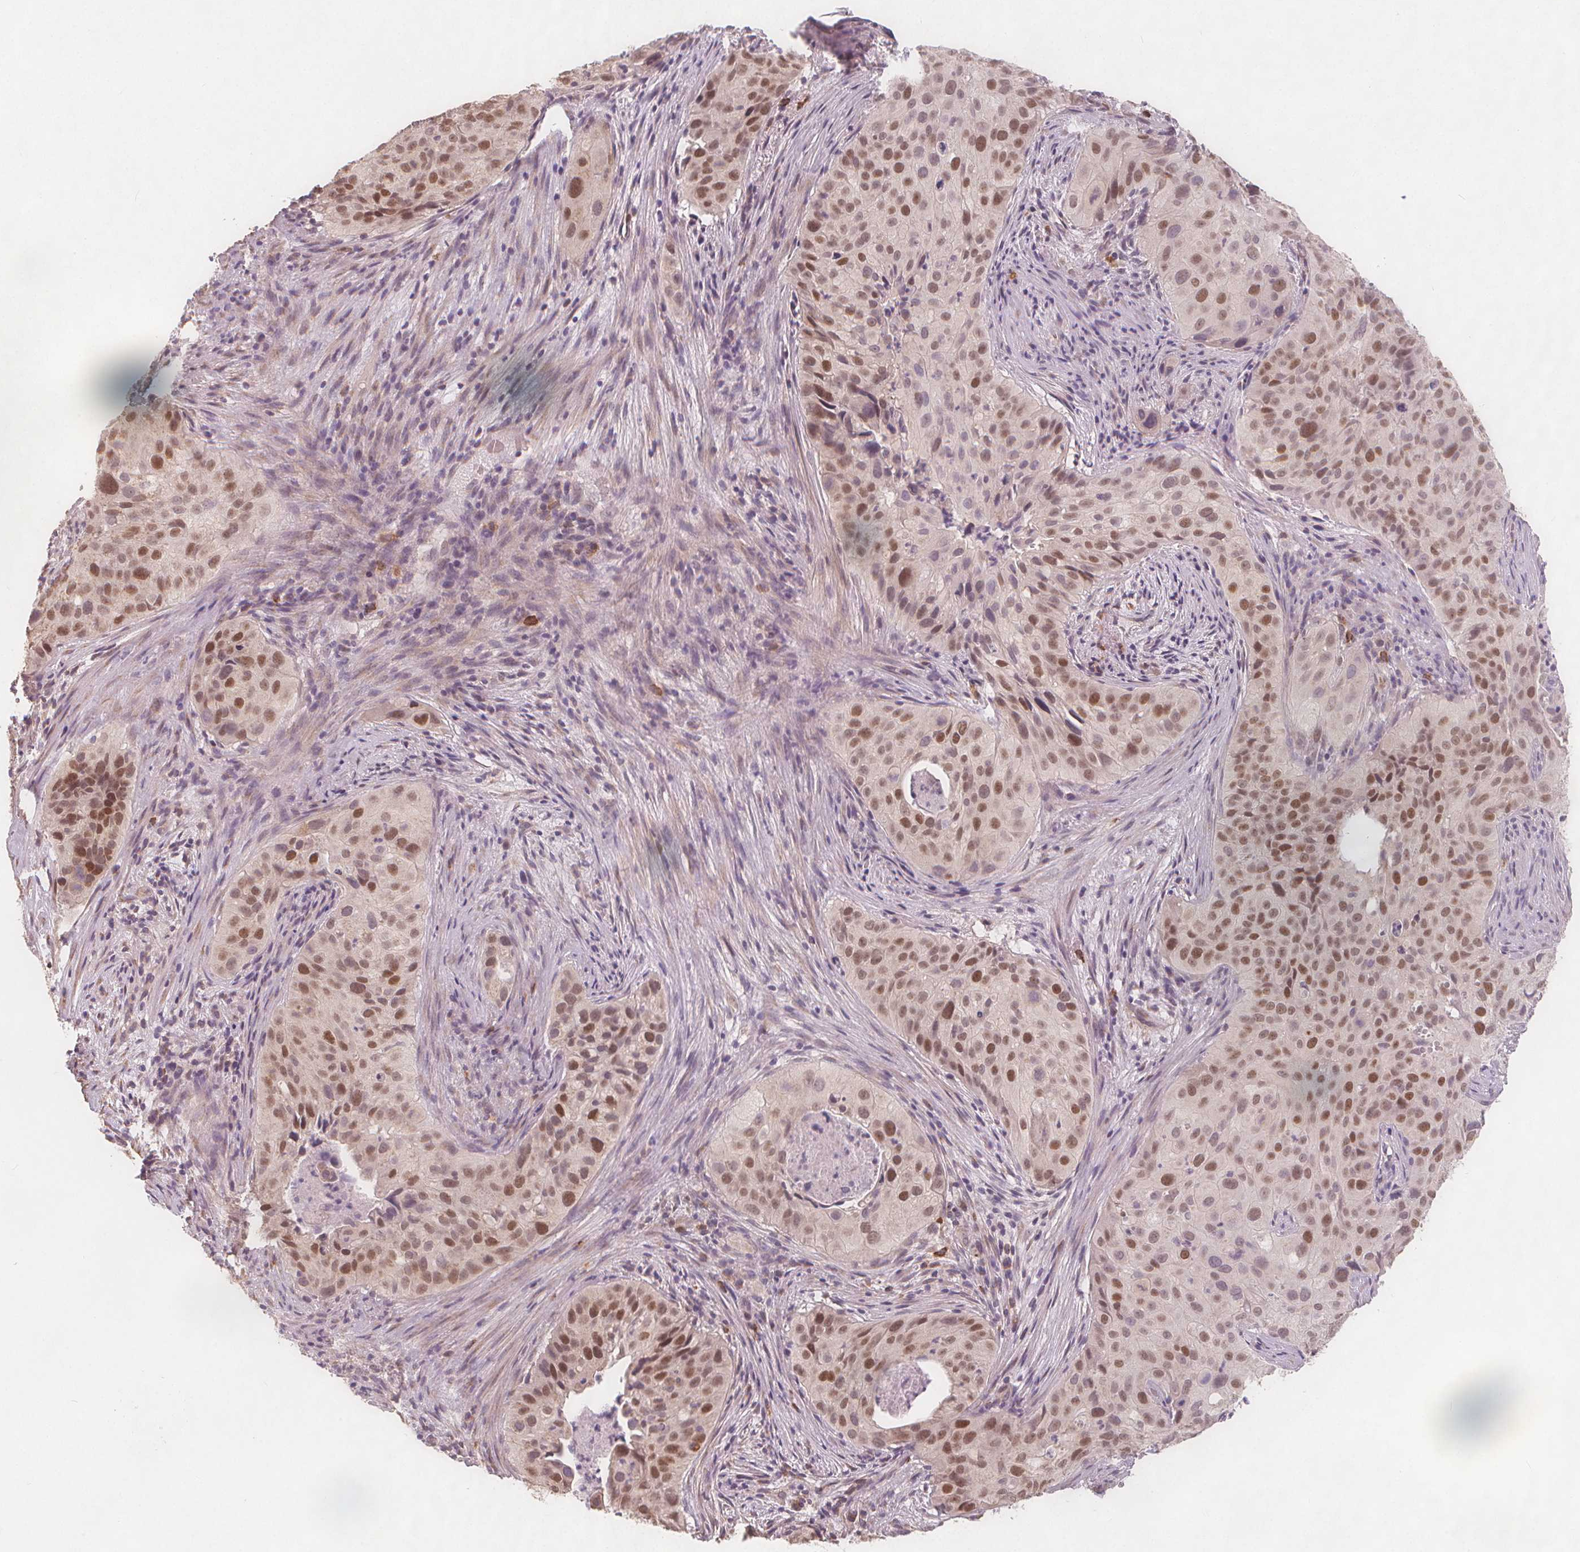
{"staining": {"intensity": "moderate", "quantity": ">75%", "location": "nuclear"}, "tissue": "cervical cancer", "cell_type": "Tumor cells", "image_type": "cancer", "snomed": [{"axis": "morphology", "description": "Squamous cell carcinoma, NOS"}, {"axis": "topography", "description": "Cervix"}], "caption": "Immunohistochemical staining of human cervical cancer (squamous cell carcinoma) reveals medium levels of moderate nuclear protein expression in about >75% of tumor cells.", "gene": "TIPIN", "patient": {"sex": "female", "age": 38}}